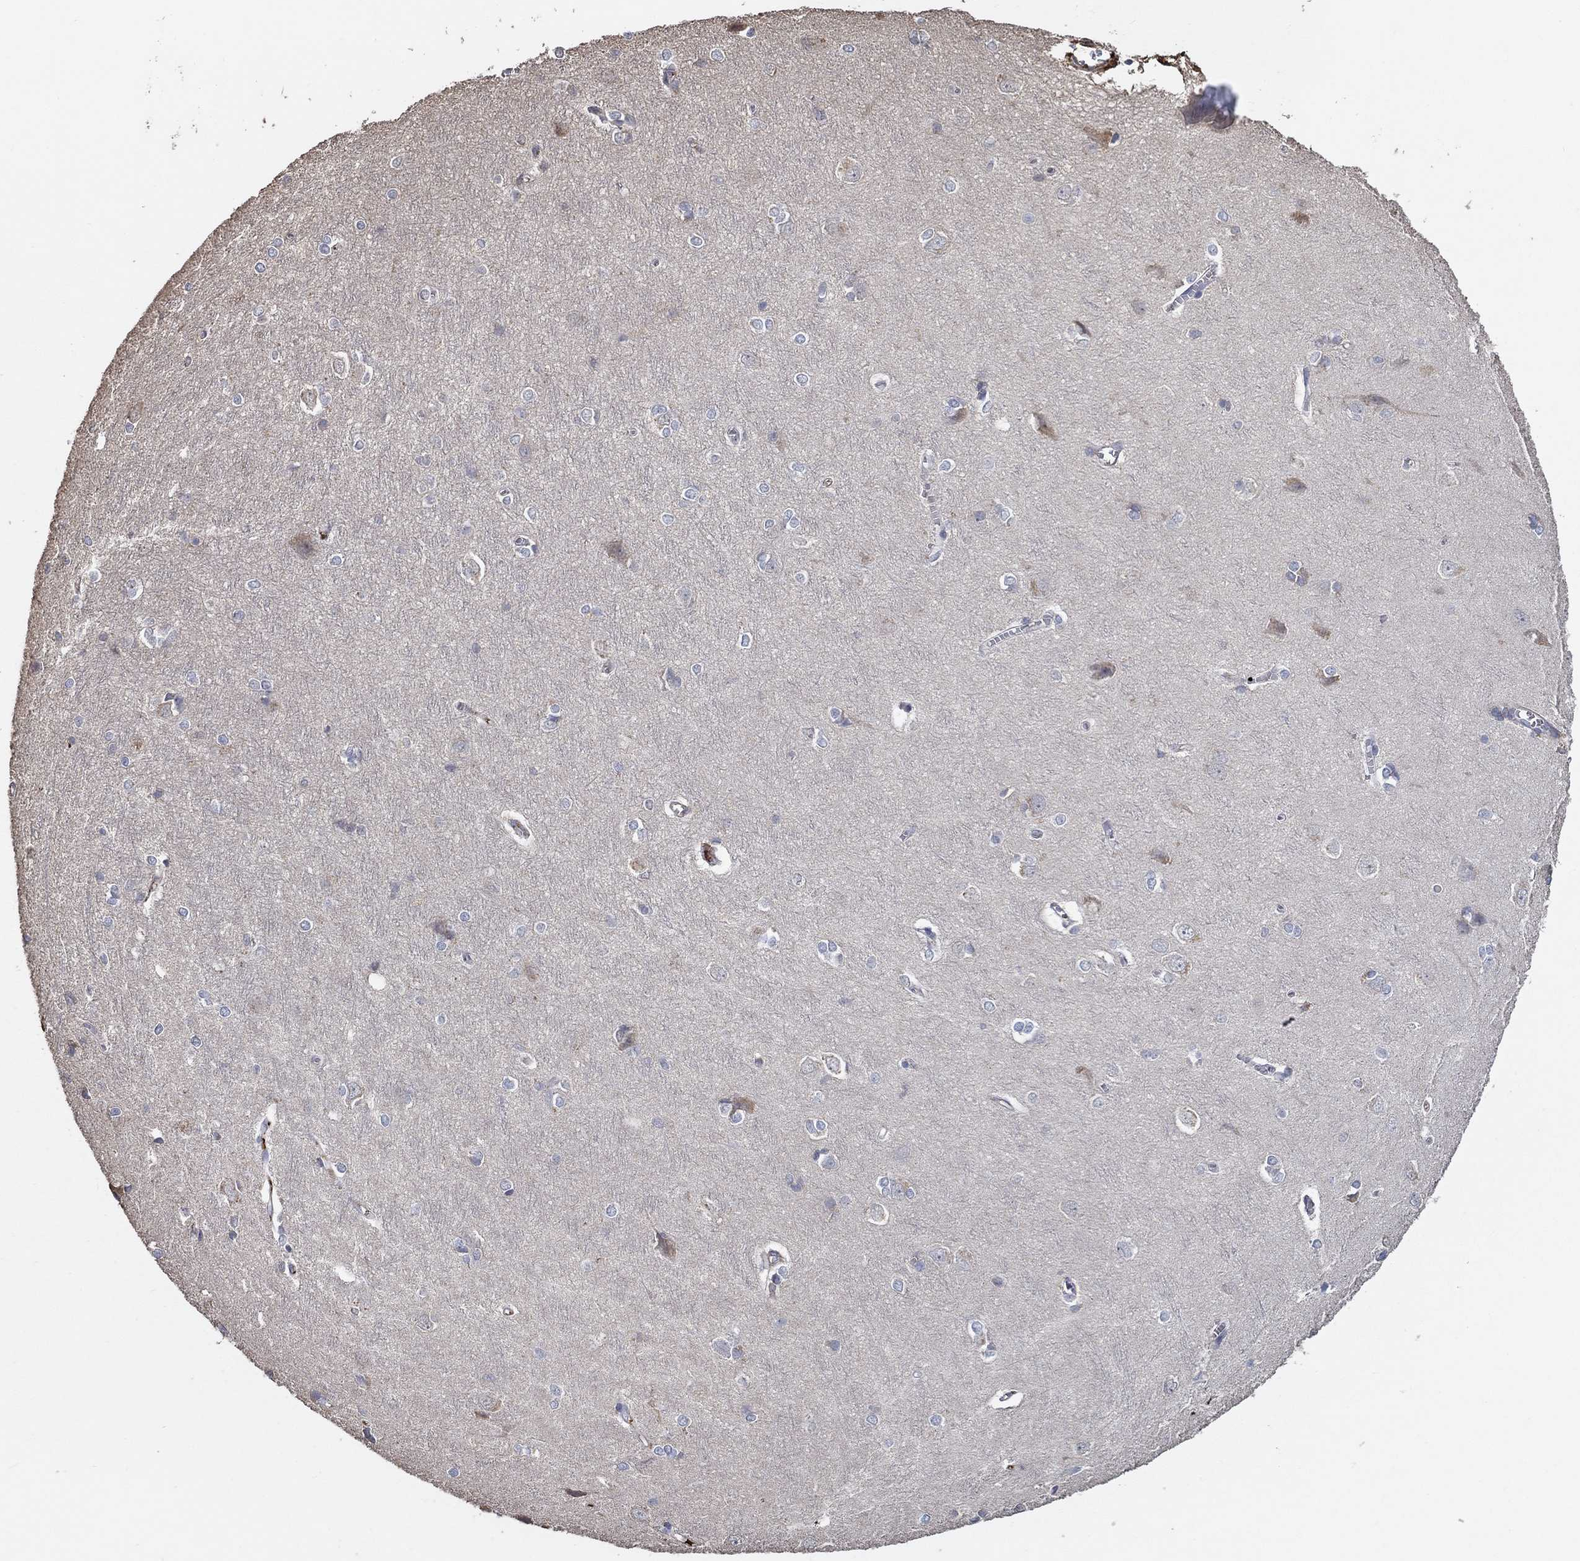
{"staining": {"intensity": "negative", "quantity": "none", "location": "none"}, "tissue": "cerebral cortex", "cell_type": "Endothelial cells", "image_type": "normal", "snomed": [{"axis": "morphology", "description": "Normal tissue, NOS"}, {"axis": "topography", "description": "Cerebral cortex"}], "caption": "The IHC histopathology image has no significant expression in endothelial cells of cerebral cortex. The staining was performed using DAB (3,3'-diaminobenzidine) to visualize the protein expression in brown, while the nuclei were stained in blue with hematoxylin (Magnification: 20x).", "gene": "IL10", "patient": {"sex": "male", "age": 37}}